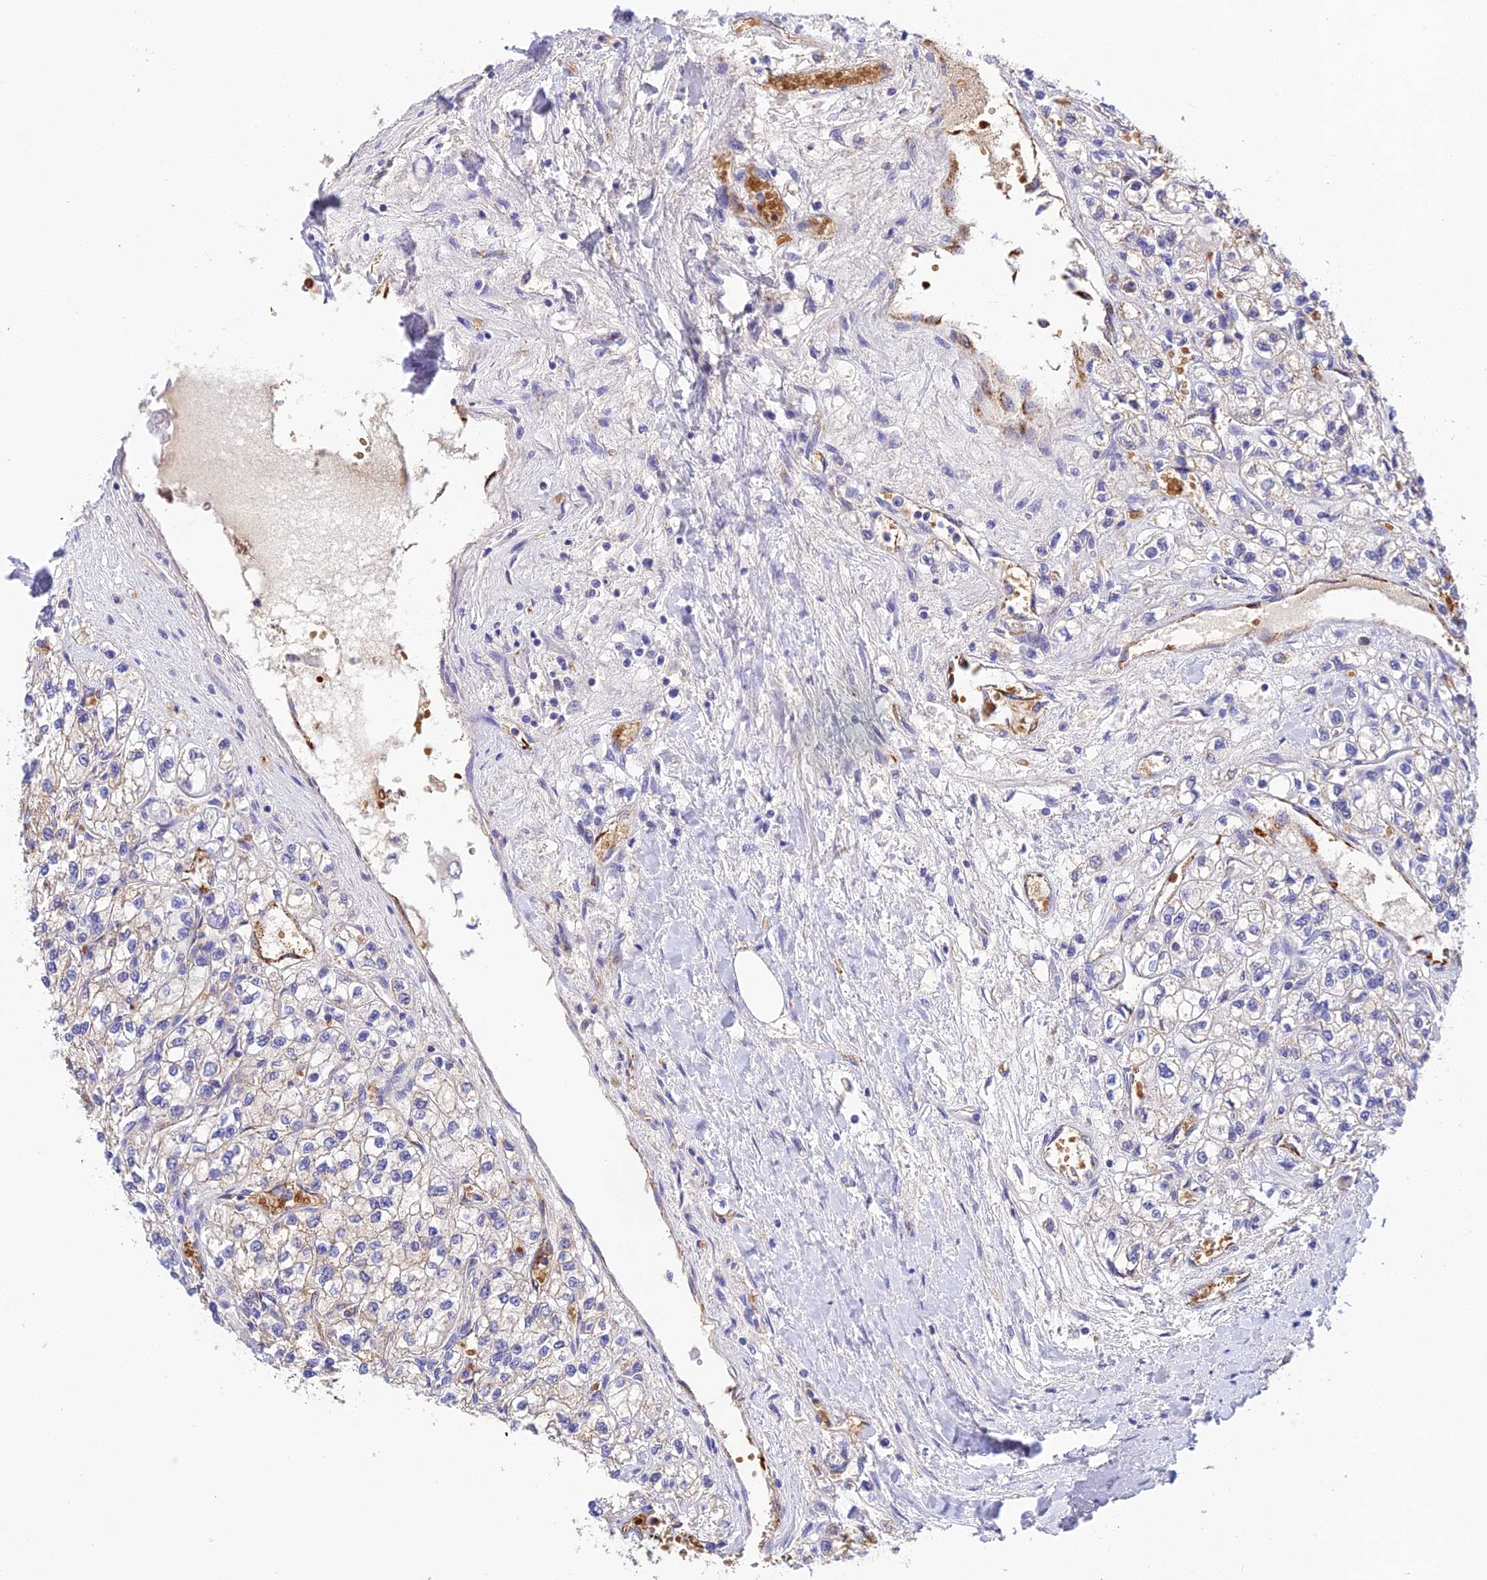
{"staining": {"intensity": "negative", "quantity": "none", "location": "none"}, "tissue": "renal cancer", "cell_type": "Tumor cells", "image_type": "cancer", "snomed": [{"axis": "morphology", "description": "Adenocarcinoma, NOS"}, {"axis": "topography", "description": "Kidney"}], "caption": "Immunohistochemistry photomicrograph of human renal cancer stained for a protein (brown), which demonstrates no staining in tumor cells. (DAB immunohistochemistry, high magnification).", "gene": "HDHD2", "patient": {"sex": "male", "age": 80}}